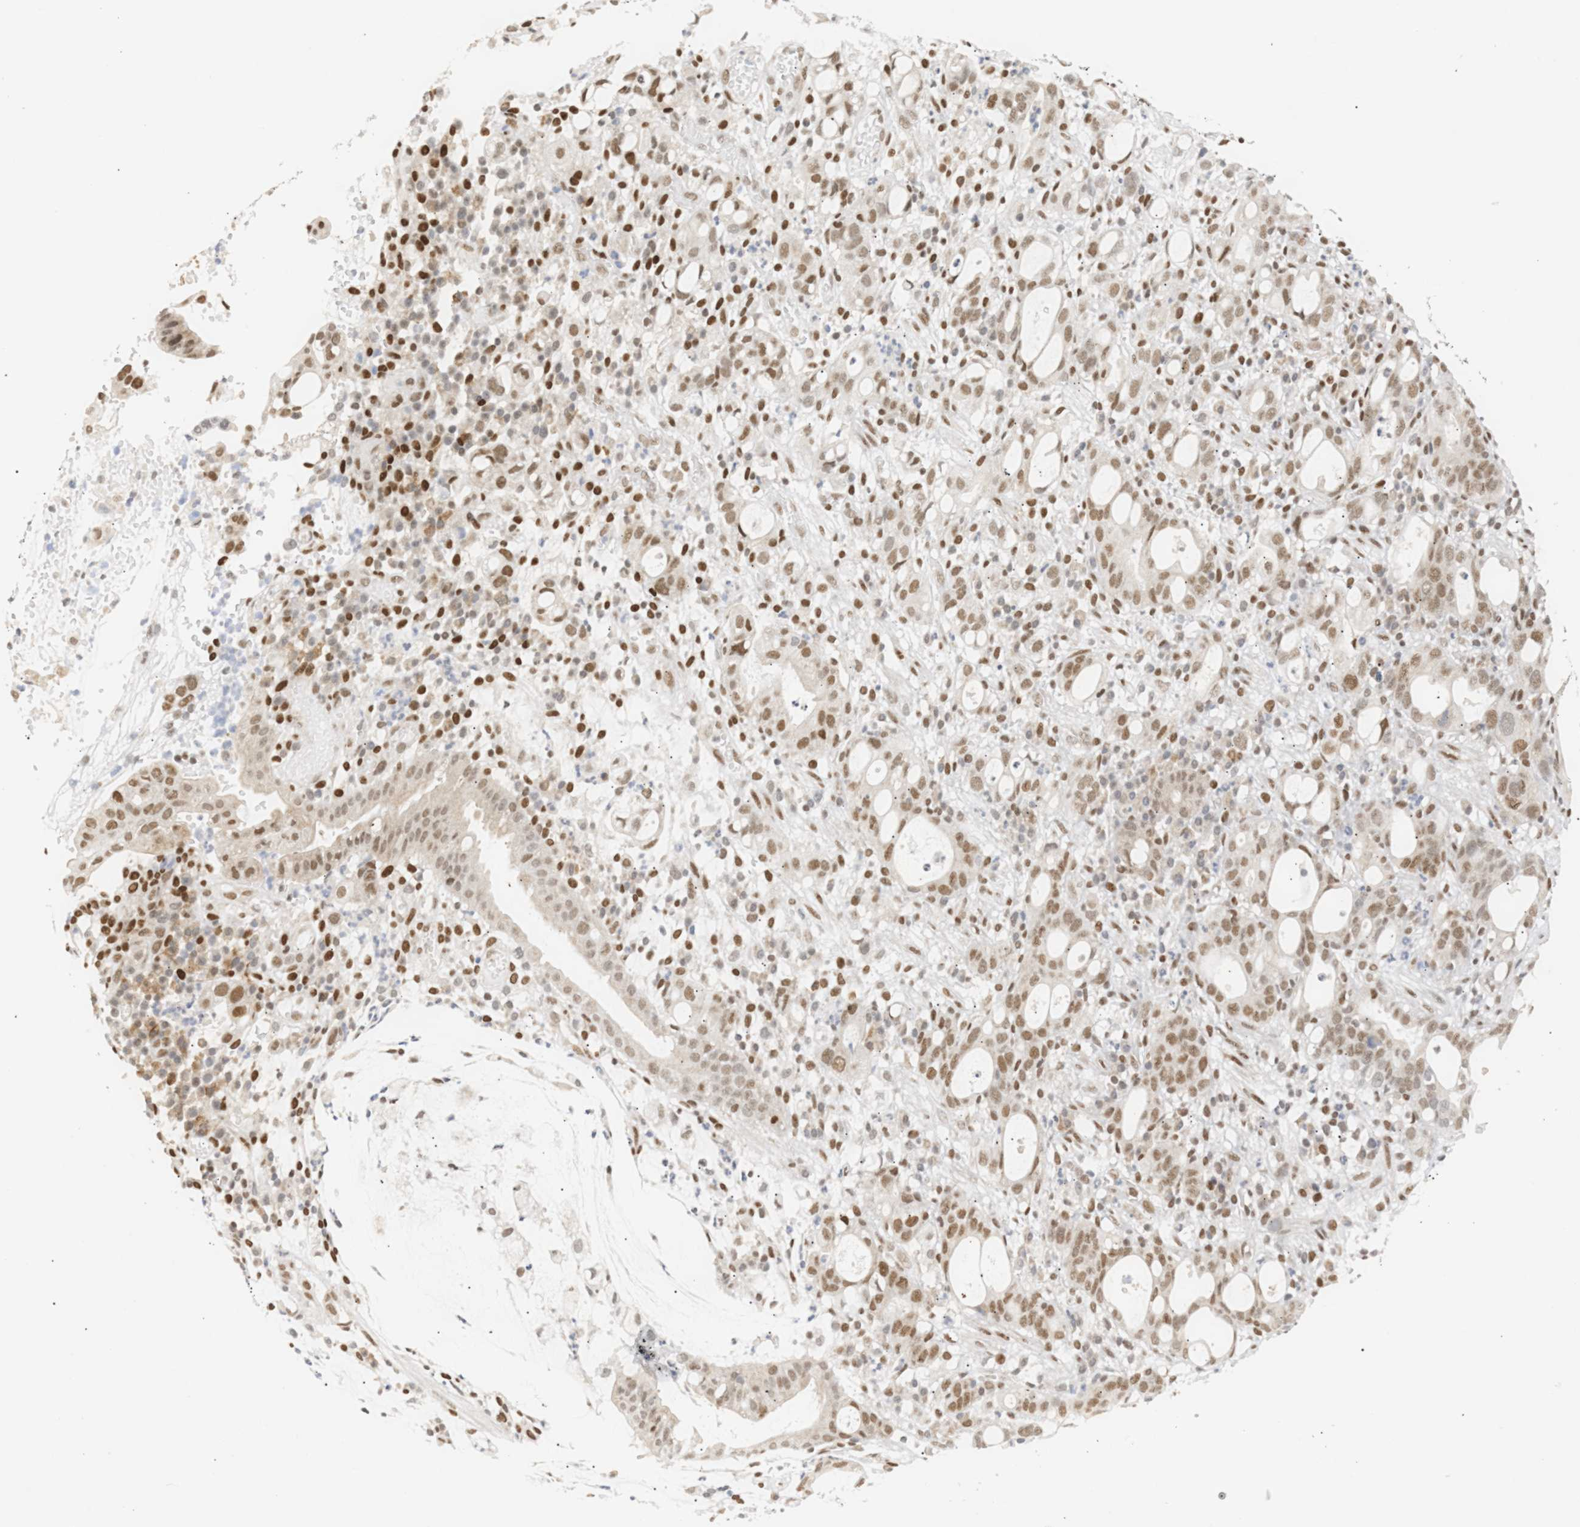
{"staining": {"intensity": "moderate", "quantity": ">75%", "location": "nuclear"}, "tissue": "stomach cancer", "cell_type": "Tumor cells", "image_type": "cancer", "snomed": [{"axis": "morphology", "description": "Adenocarcinoma, NOS"}, {"axis": "topography", "description": "Stomach"}], "caption": "The image displays immunohistochemical staining of stomach cancer. There is moderate nuclear staining is identified in approximately >75% of tumor cells.", "gene": "SSBP2", "patient": {"sex": "female", "age": 75}}